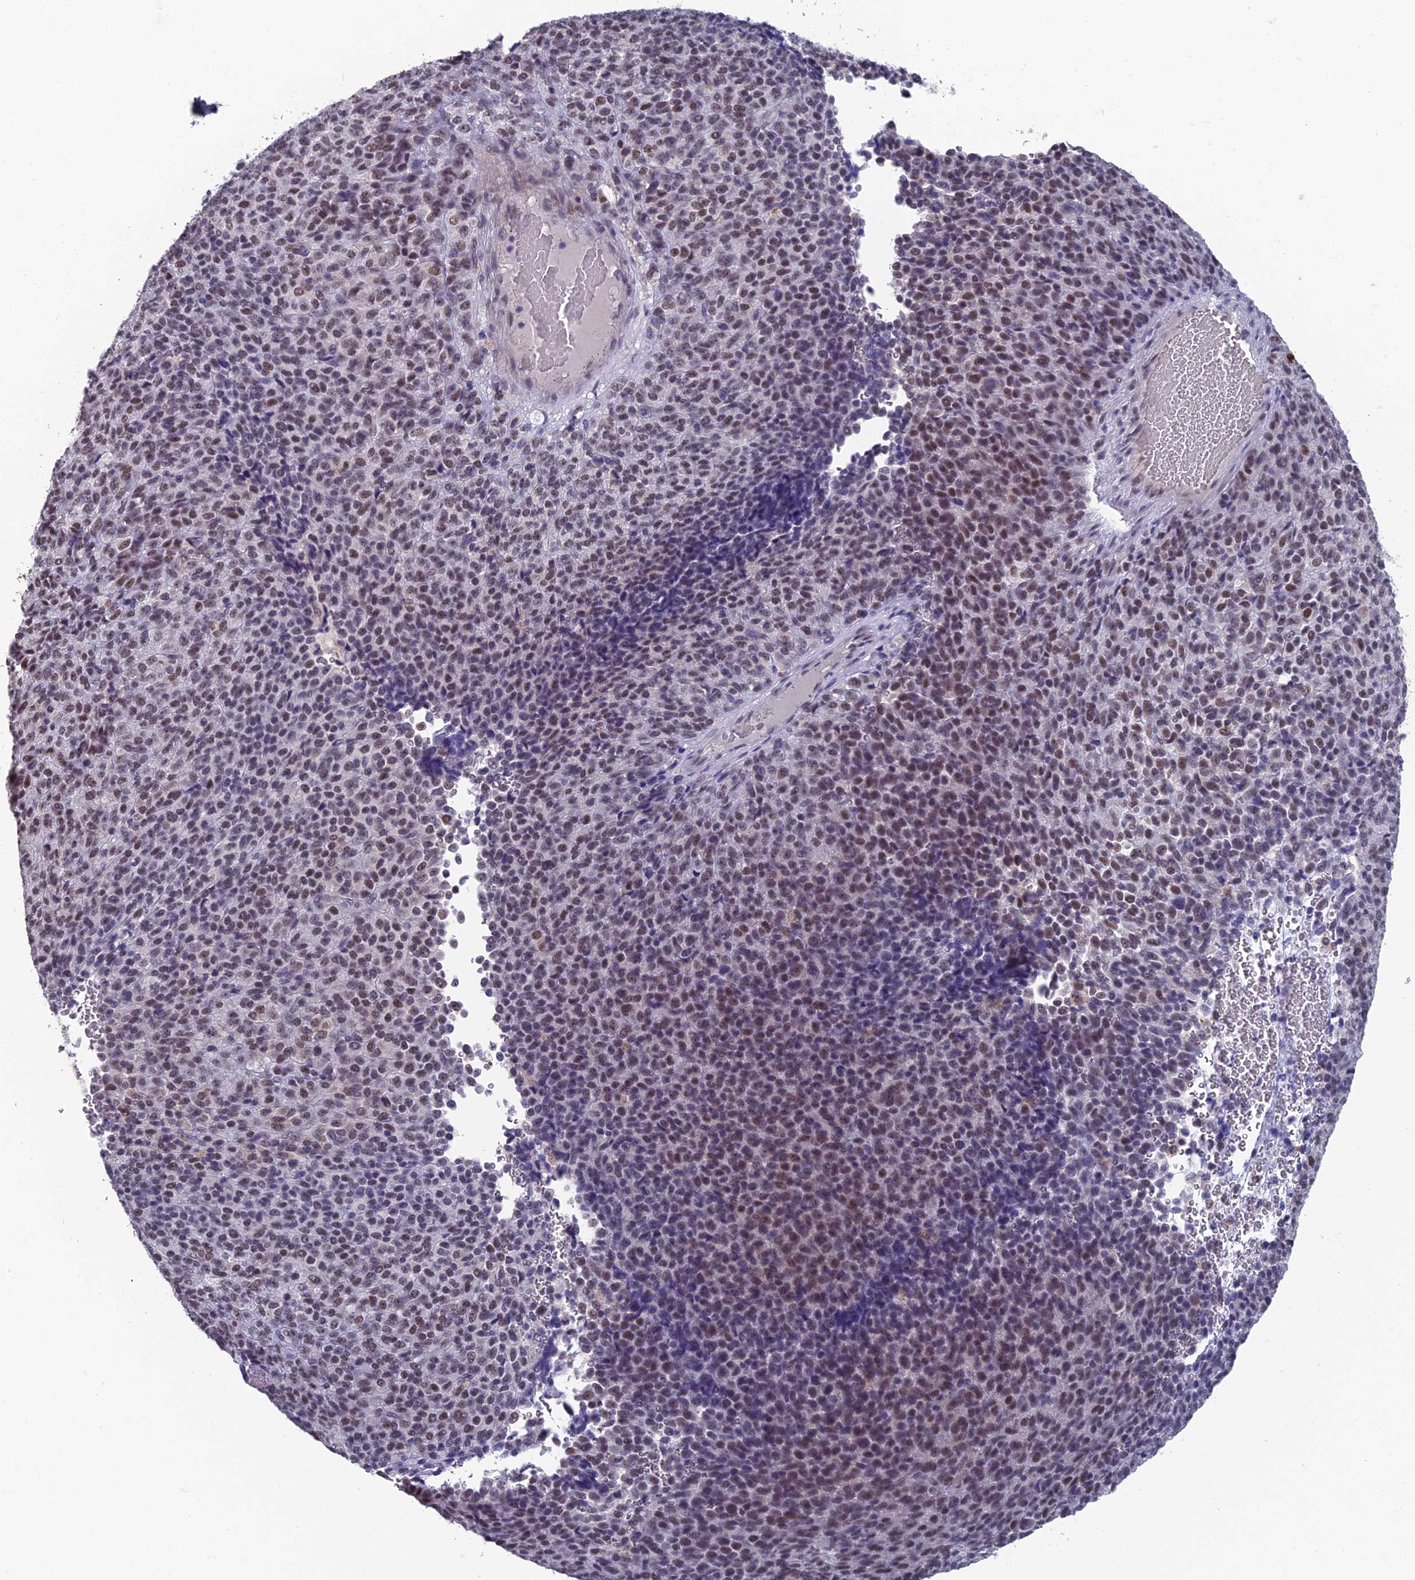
{"staining": {"intensity": "weak", "quantity": ">75%", "location": "nuclear"}, "tissue": "melanoma", "cell_type": "Tumor cells", "image_type": "cancer", "snomed": [{"axis": "morphology", "description": "Malignant melanoma, Metastatic site"}, {"axis": "topography", "description": "Brain"}], "caption": "Malignant melanoma (metastatic site) stained with IHC displays weak nuclear staining in approximately >75% of tumor cells.", "gene": "MT-CO3", "patient": {"sex": "female", "age": 56}}